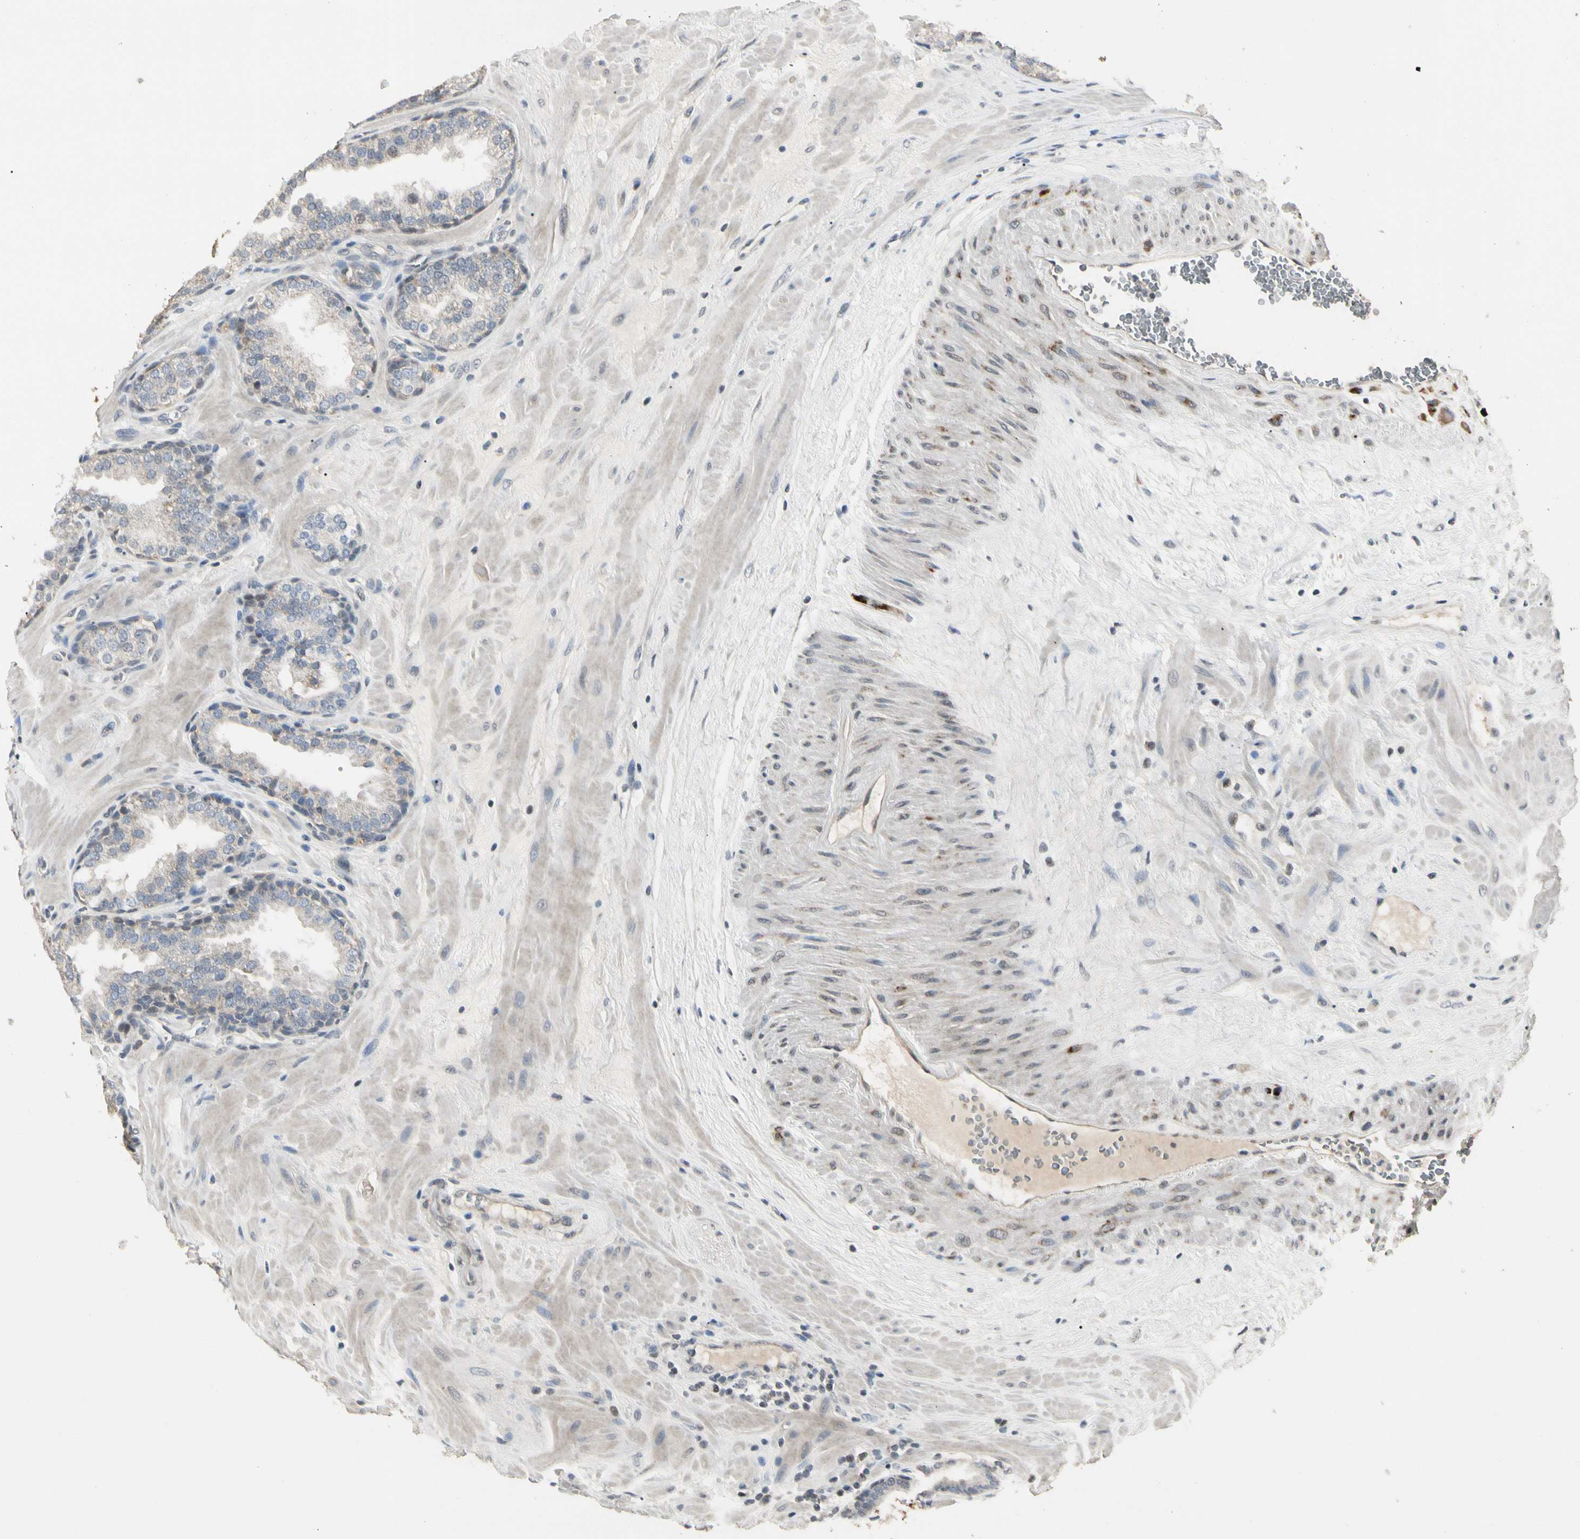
{"staining": {"intensity": "strong", "quantity": "25%-75%", "location": "cytoplasmic/membranous"}, "tissue": "prostate", "cell_type": "Glandular cells", "image_type": "normal", "snomed": [{"axis": "morphology", "description": "Normal tissue, NOS"}, {"axis": "topography", "description": "Prostate"}], "caption": "Immunohistochemical staining of benign prostate reveals strong cytoplasmic/membranous protein staining in approximately 25%-75% of glandular cells.", "gene": "GREM1", "patient": {"sex": "male", "age": 51}}